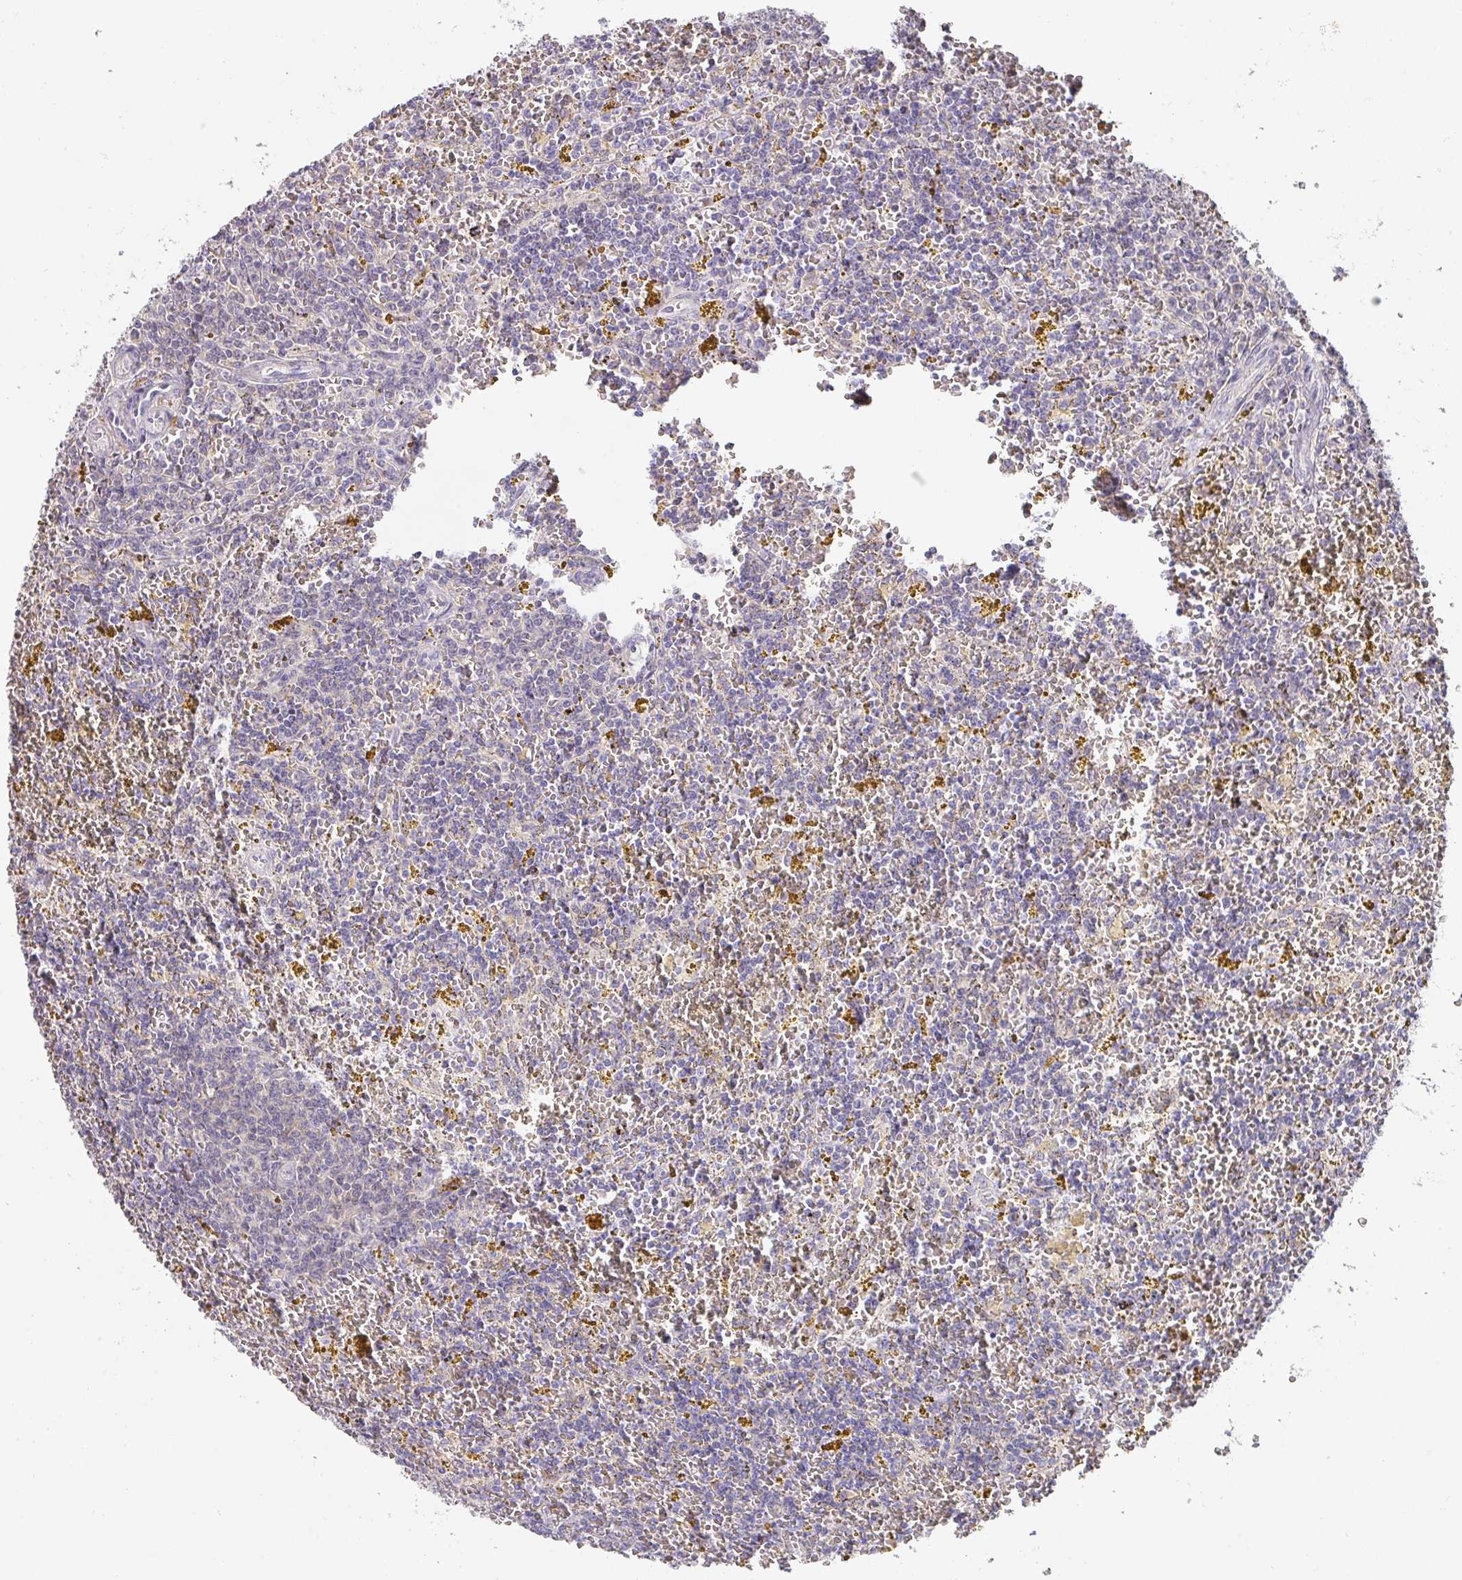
{"staining": {"intensity": "negative", "quantity": "none", "location": "none"}, "tissue": "lymphoma", "cell_type": "Tumor cells", "image_type": "cancer", "snomed": [{"axis": "morphology", "description": "Malignant lymphoma, non-Hodgkin's type, Low grade"}, {"axis": "topography", "description": "Spleen"}, {"axis": "topography", "description": "Lymph node"}], "caption": "This is a micrograph of IHC staining of malignant lymphoma, non-Hodgkin's type (low-grade), which shows no staining in tumor cells. (IHC, brightfield microscopy, high magnification).", "gene": "FOXN4", "patient": {"sex": "female", "age": 66}}